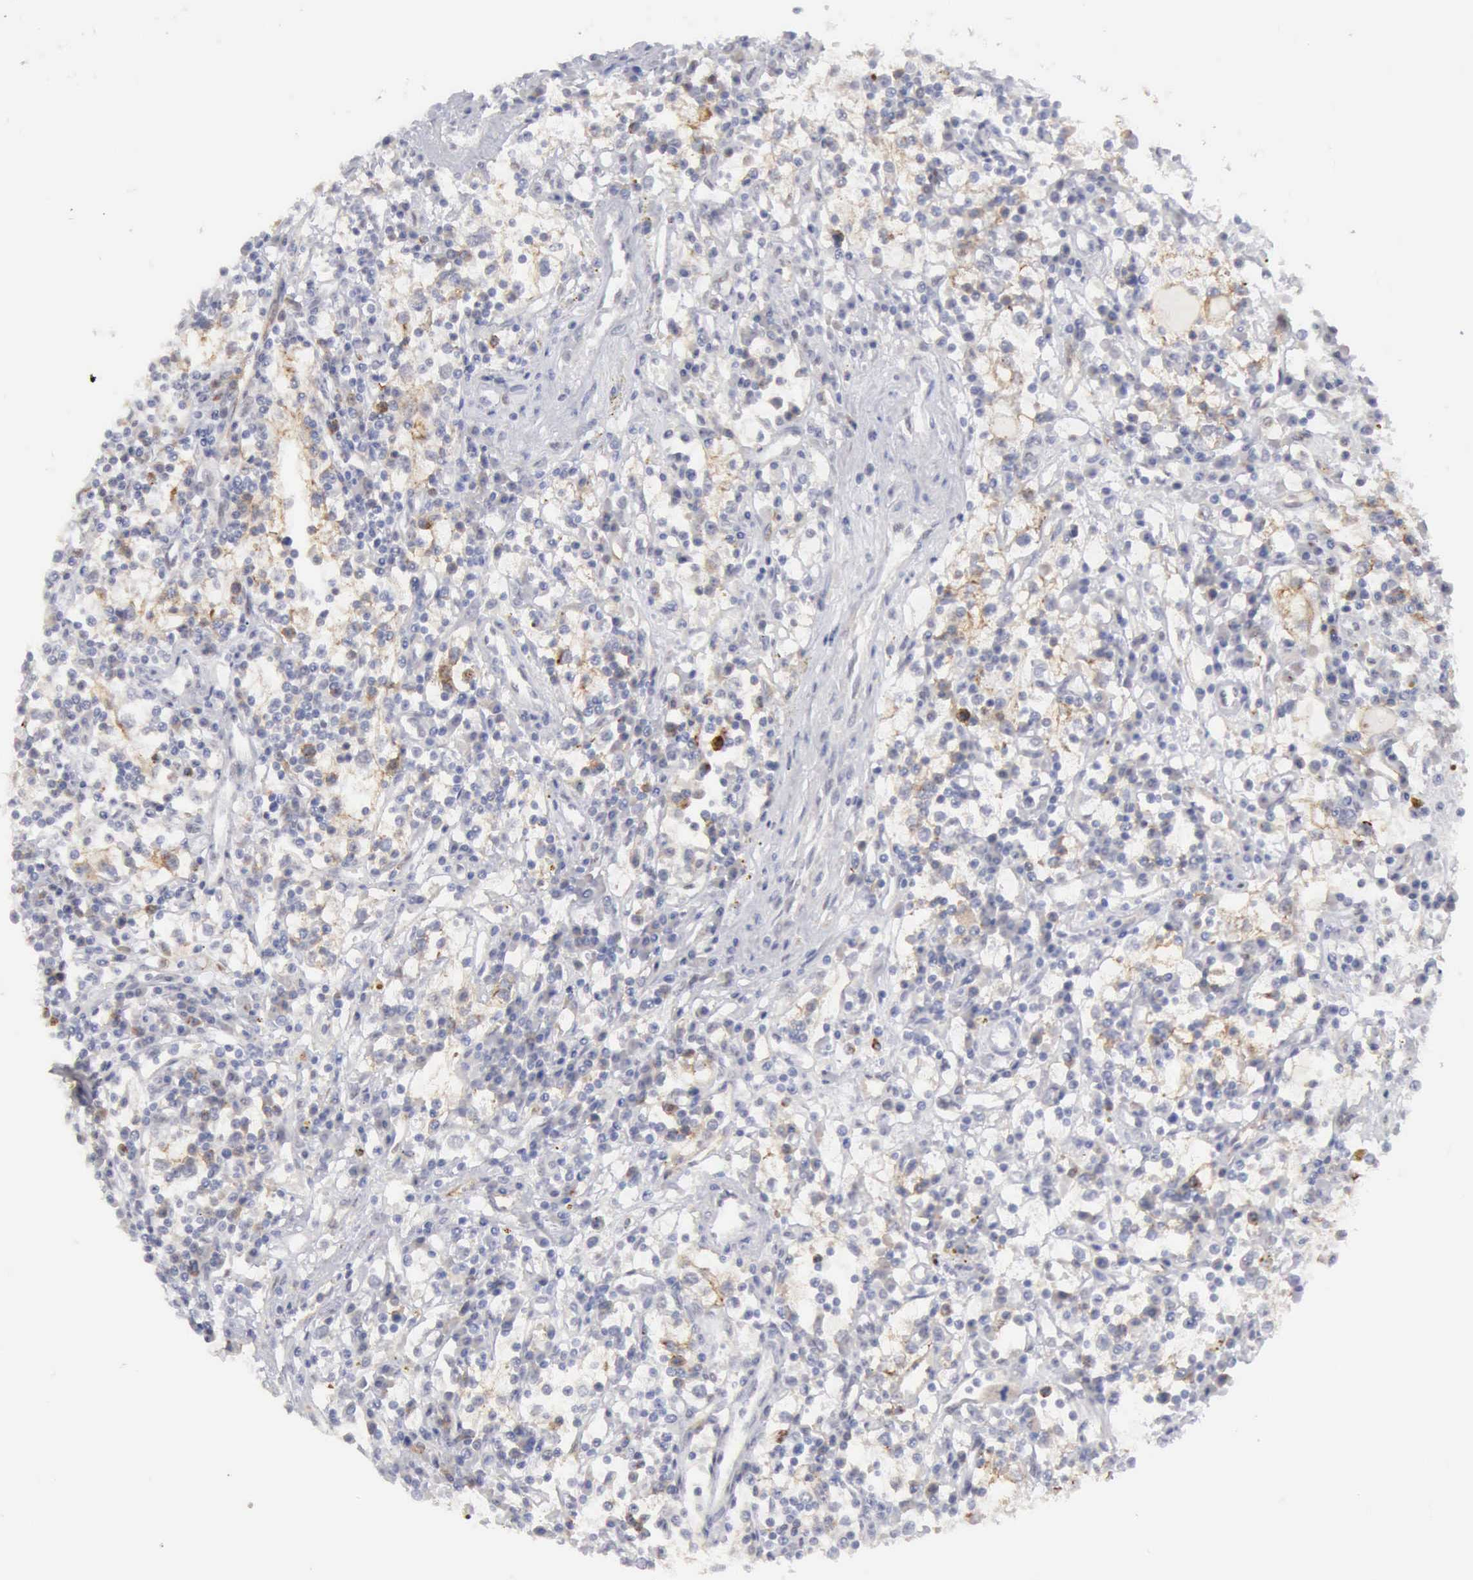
{"staining": {"intensity": "moderate", "quantity": "<25%", "location": "cytoplasmic/membranous"}, "tissue": "renal cancer", "cell_type": "Tumor cells", "image_type": "cancer", "snomed": [{"axis": "morphology", "description": "Adenocarcinoma, NOS"}, {"axis": "topography", "description": "Kidney"}], "caption": "A brown stain highlights moderate cytoplasmic/membranous staining of a protein in adenocarcinoma (renal) tumor cells.", "gene": "TFRC", "patient": {"sex": "male", "age": 82}}